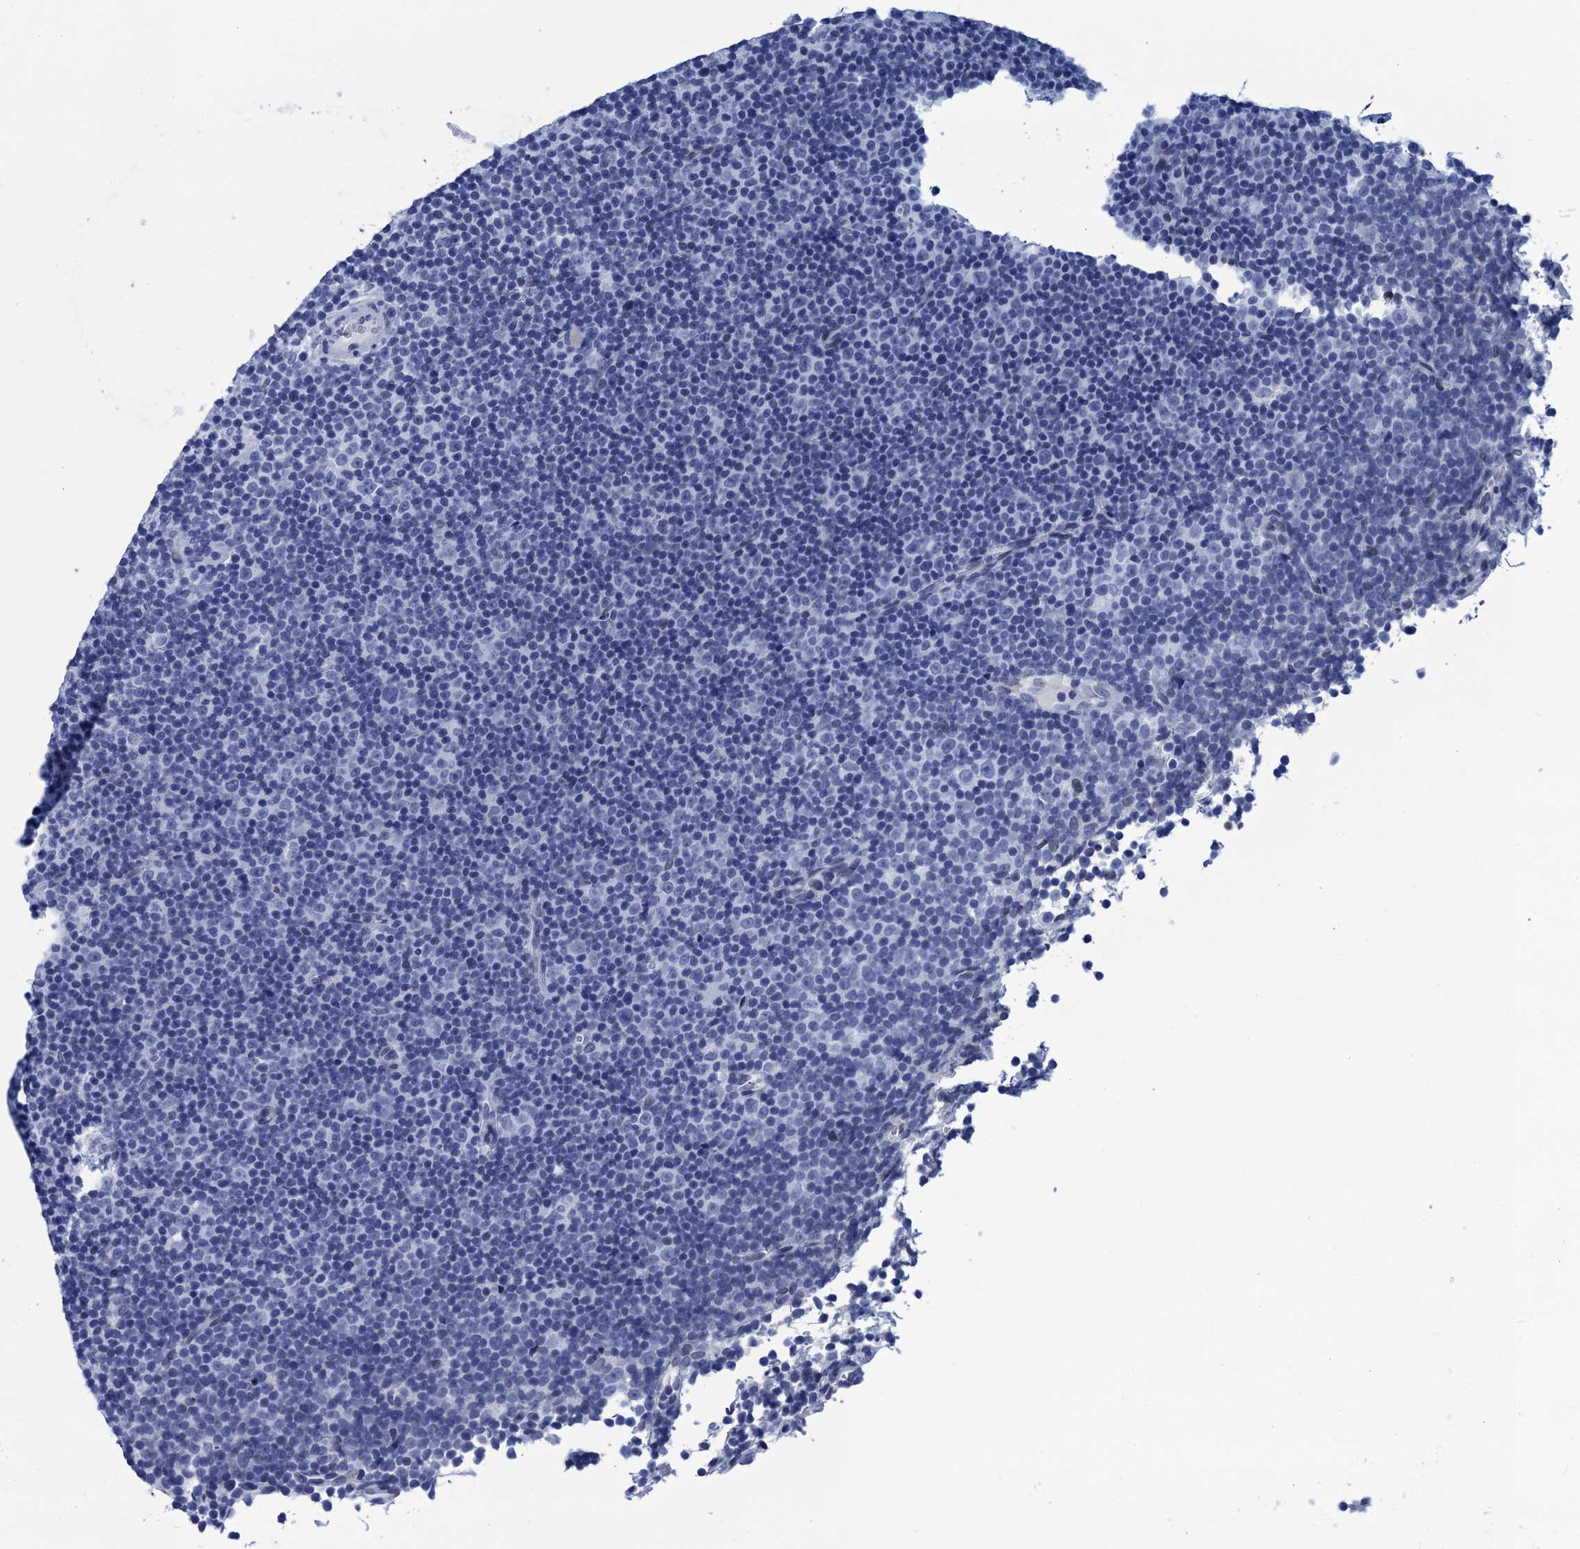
{"staining": {"intensity": "negative", "quantity": "none", "location": "none"}, "tissue": "lymphoma", "cell_type": "Tumor cells", "image_type": "cancer", "snomed": [{"axis": "morphology", "description": "Malignant lymphoma, non-Hodgkin's type, Low grade"}, {"axis": "topography", "description": "Lymph node"}], "caption": "Tumor cells are negative for brown protein staining in lymphoma. (DAB (3,3'-diaminobenzidine) immunohistochemistry (IHC) visualized using brightfield microscopy, high magnification).", "gene": "METTL25", "patient": {"sex": "female", "age": 67}}